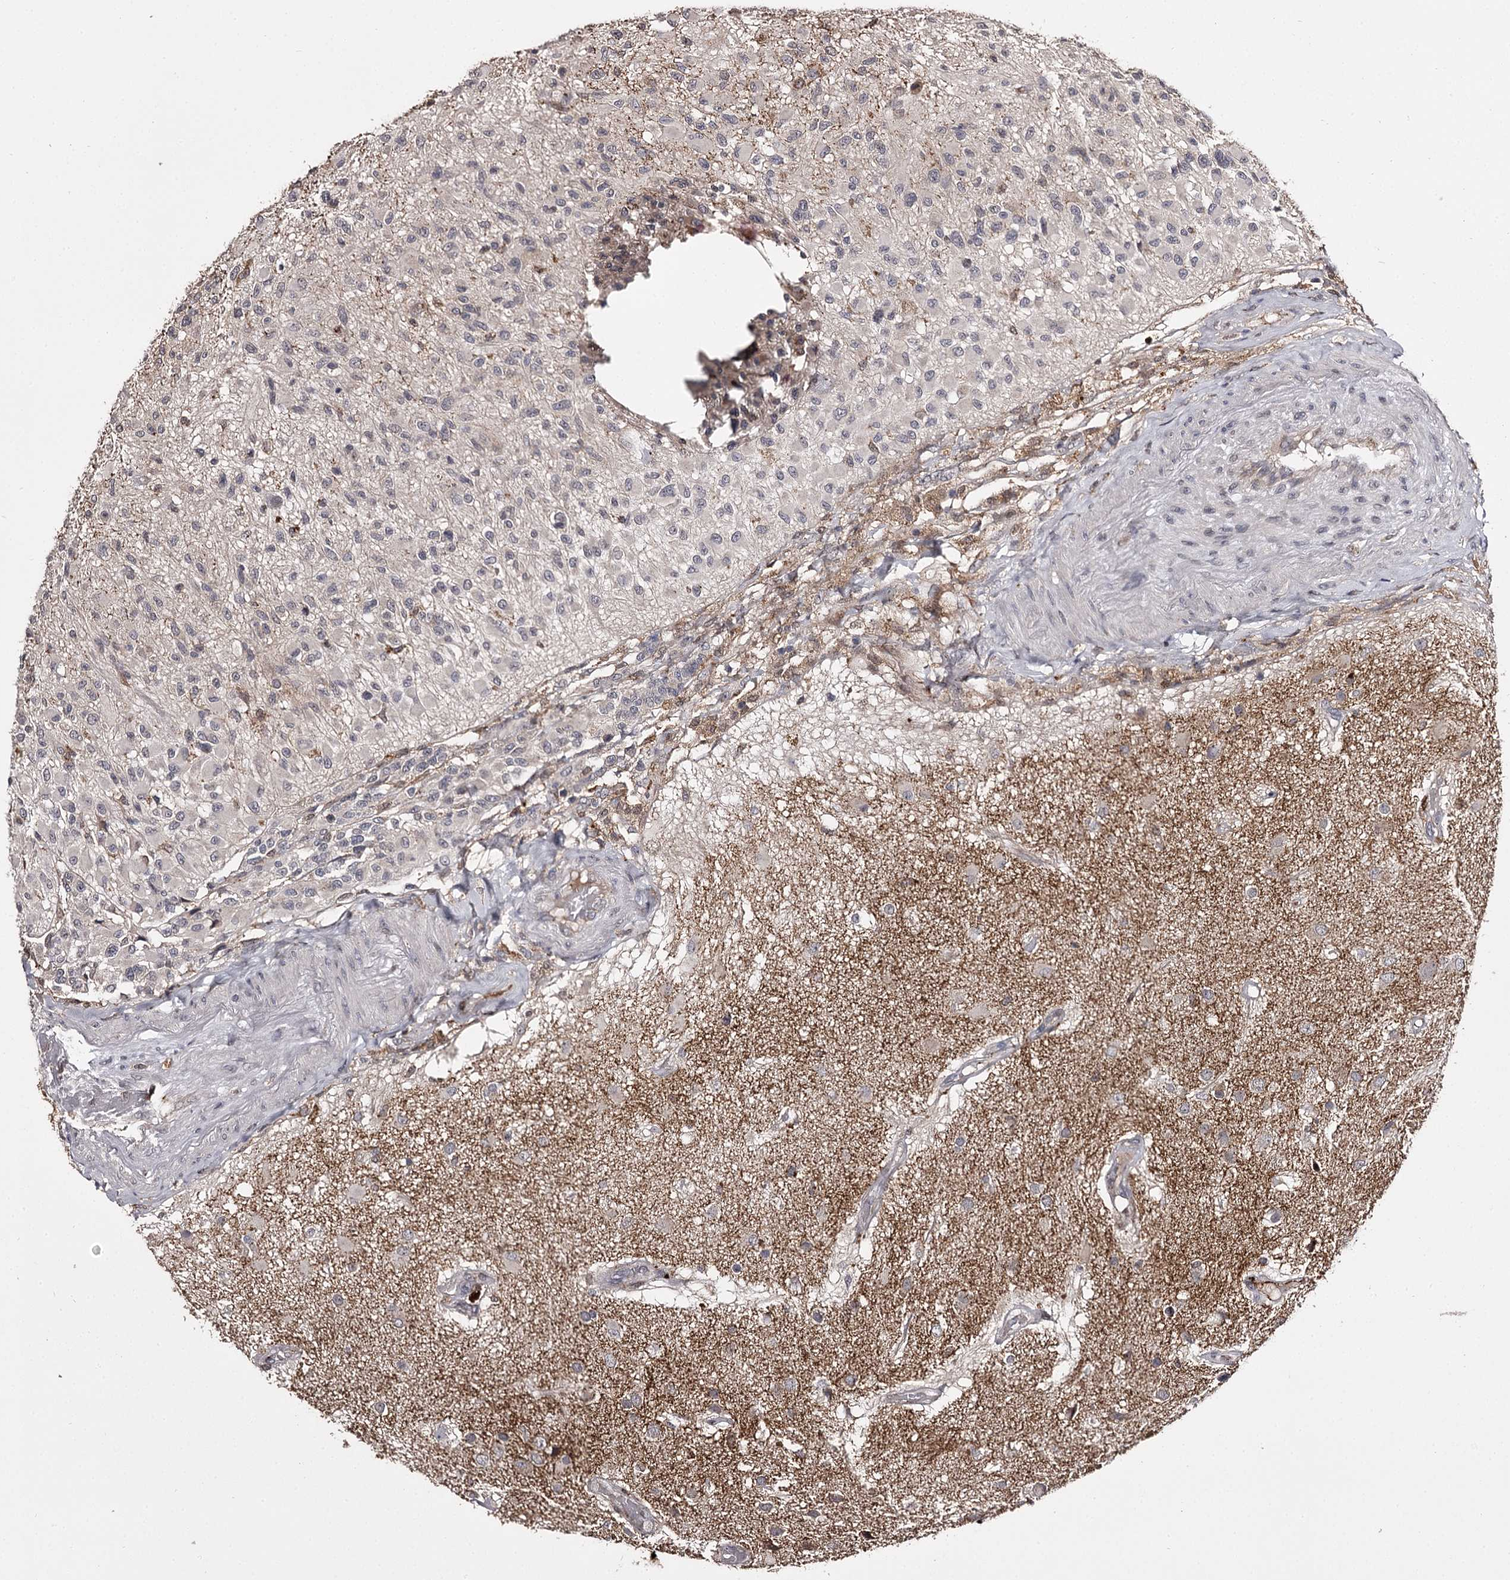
{"staining": {"intensity": "negative", "quantity": "none", "location": "none"}, "tissue": "glioma", "cell_type": "Tumor cells", "image_type": "cancer", "snomed": [{"axis": "morphology", "description": "Glioma, malignant, High grade"}, {"axis": "morphology", "description": "Glioblastoma, NOS"}, {"axis": "topography", "description": "Brain"}], "caption": "Immunohistochemistry (IHC) histopathology image of neoplastic tissue: human malignant high-grade glioma stained with DAB reveals no significant protein expression in tumor cells. (DAB IHC visualized using brightfield microscopy, high magnification).", "gene": "SLC32A1", "patient": {"sex": "male", "age": 60}}